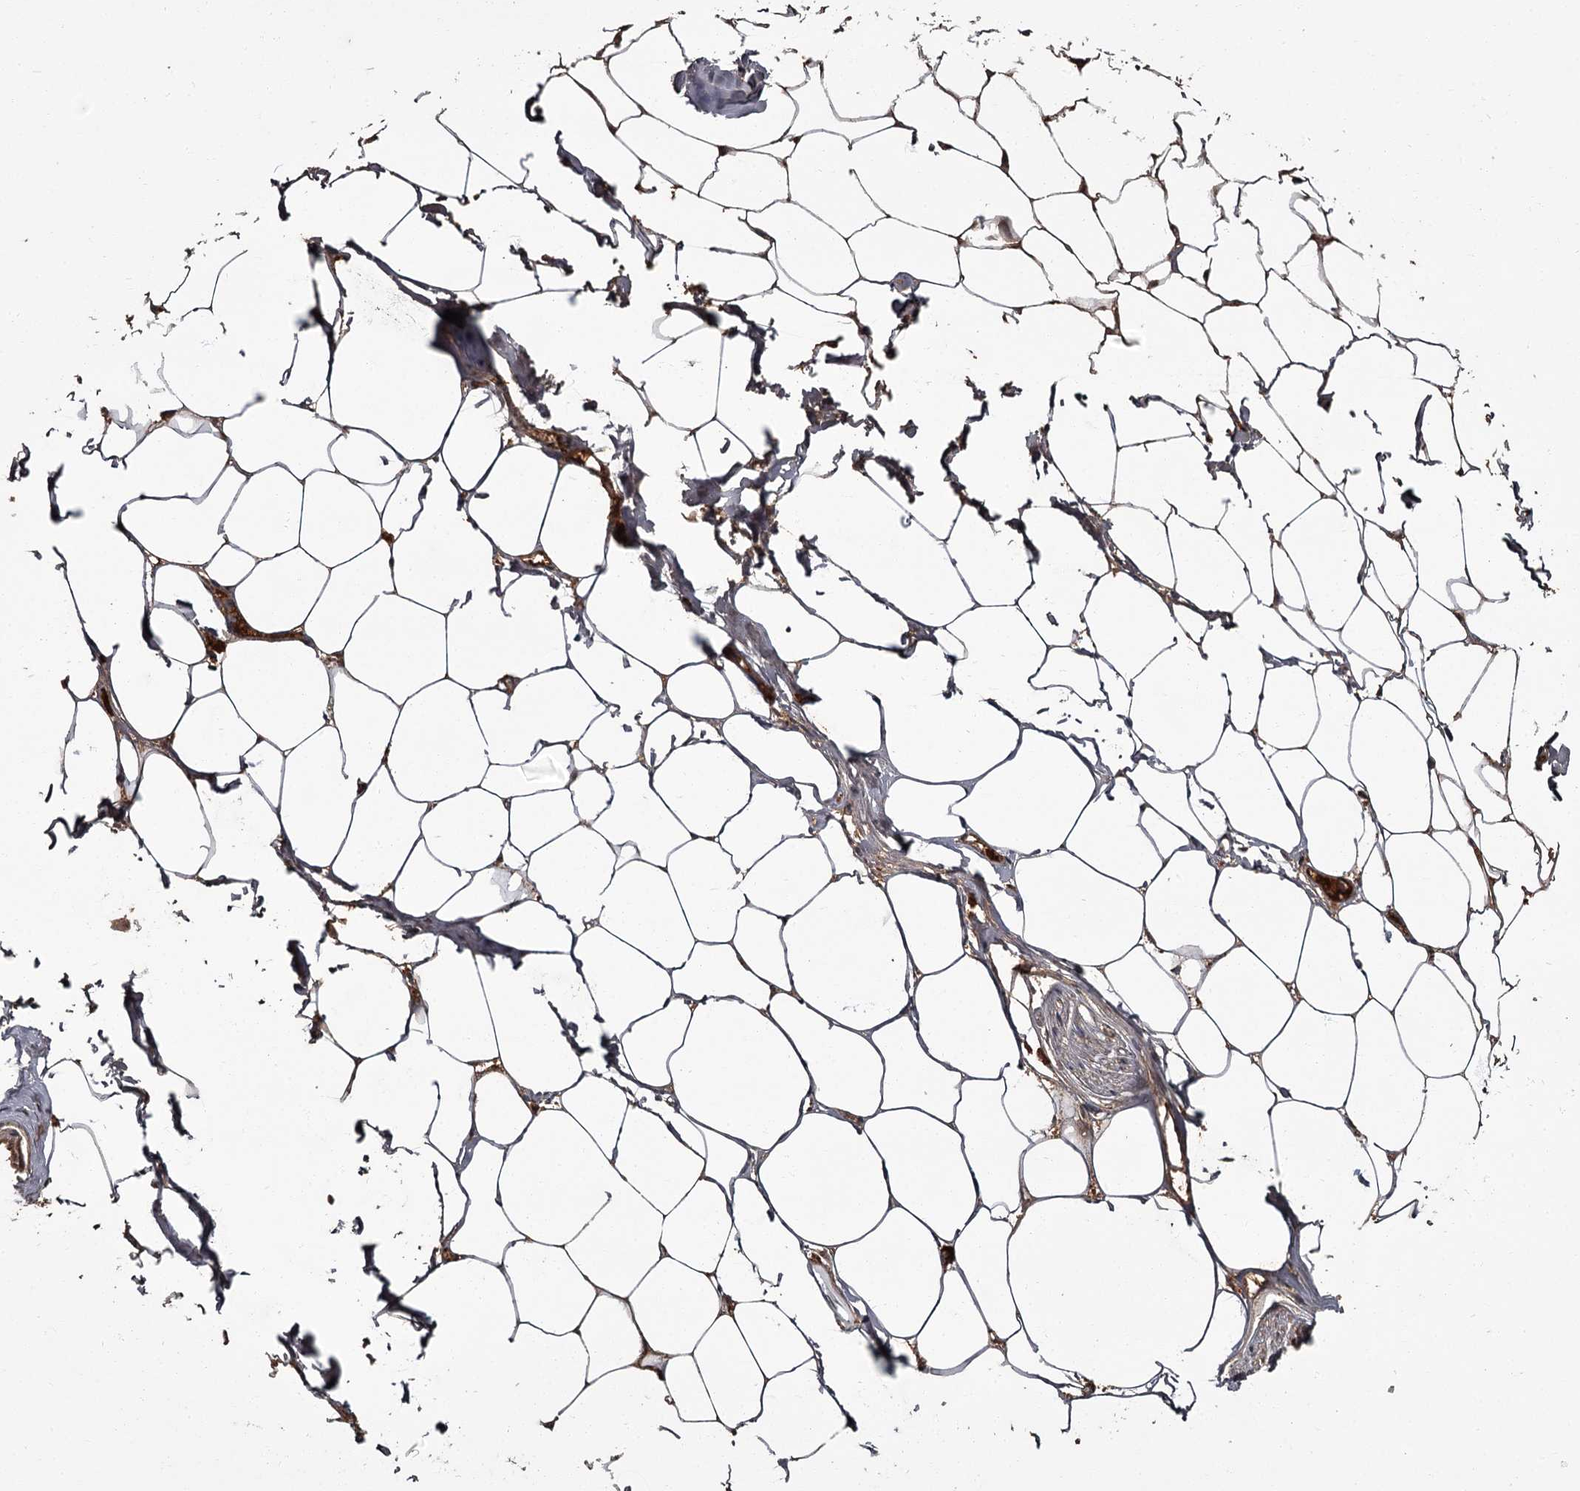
{"staining": {"intensity": "strong", "quantity": ">75%", "location": "cytoplasmic/membranous"}, "tissue": "adipose tissue", "cell_type": "Adipocytes", "image_type": "normal", "snomed": [{"axis": "morphology", "description": "Normal tissue, NOS"}, {"axis": "morphology", "description": "Adenocarcinoma, Low grade"}, {"axis": "topography", "description": "Prostate"}, {"axis": "topography", "description": "Peripheral nerve tissue"}], "caption": "Brown immunohistochemical staining in benign adipose tissue shows strong cytoplasmic/membranous staining in approximately >75% of adipocytes.", "gene": "THAP9", "patient": {"sex": "male", "age": 63}}